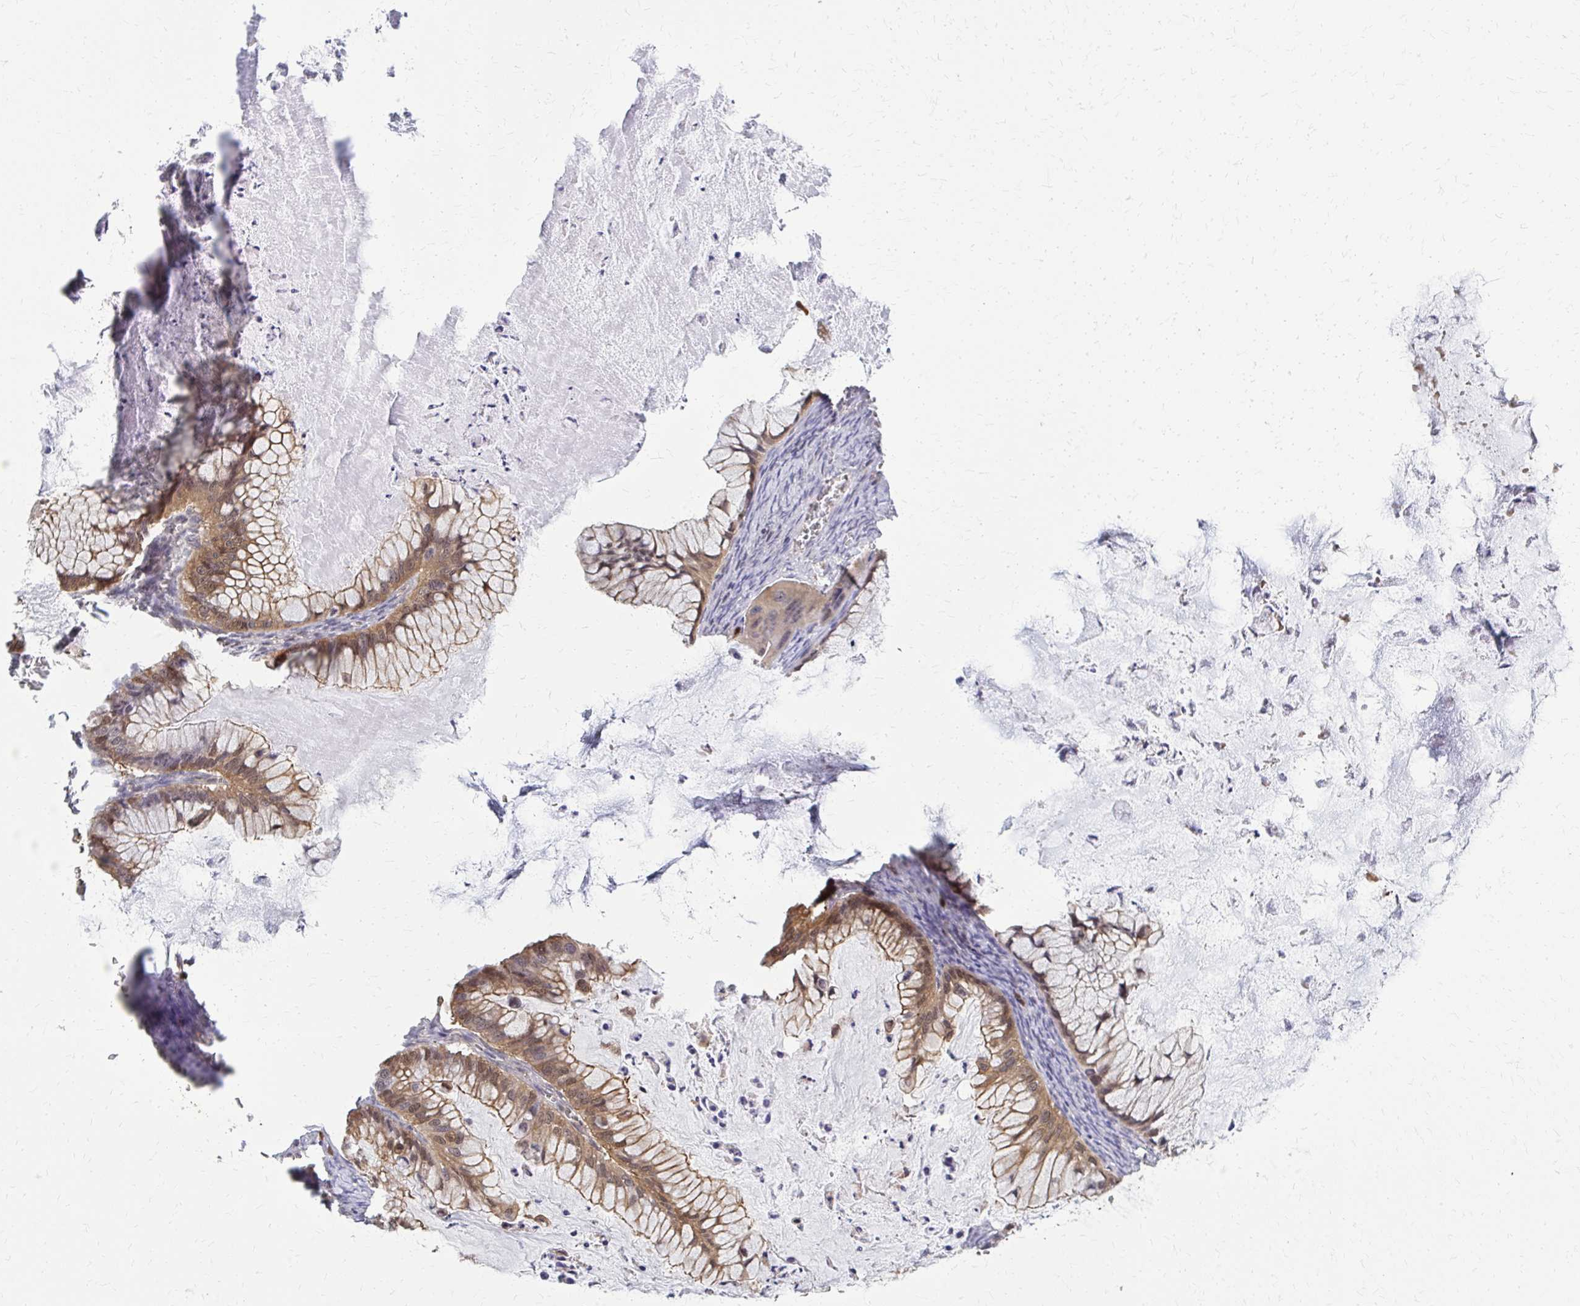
{"staining": {"intensity": "moderate", "quantity": ">75%", "location": "cytoplasmic/membranous"}, "tissue": "ovarian cancer", "cell_type": "Tumor cells", "image_type": "cancer", "snomed": [{"axis": "morphology", "description": "Cystadenocarcinoma, mucinous, NOS"}, {"axis": "topography", "description": "Ovary"}], "caption": "Immunohistochemistry photomicrograph of neoplastic tissue: ovarian cancer stained using IHC reveals medium levels of moderate protein expression localized specifically in the cytoplasmic/membranous of tumor cells, appearing as a cytoplasmic/membranous brown color.", "gene": "DBI", "patient": {"sex": "female", "age": 72}}